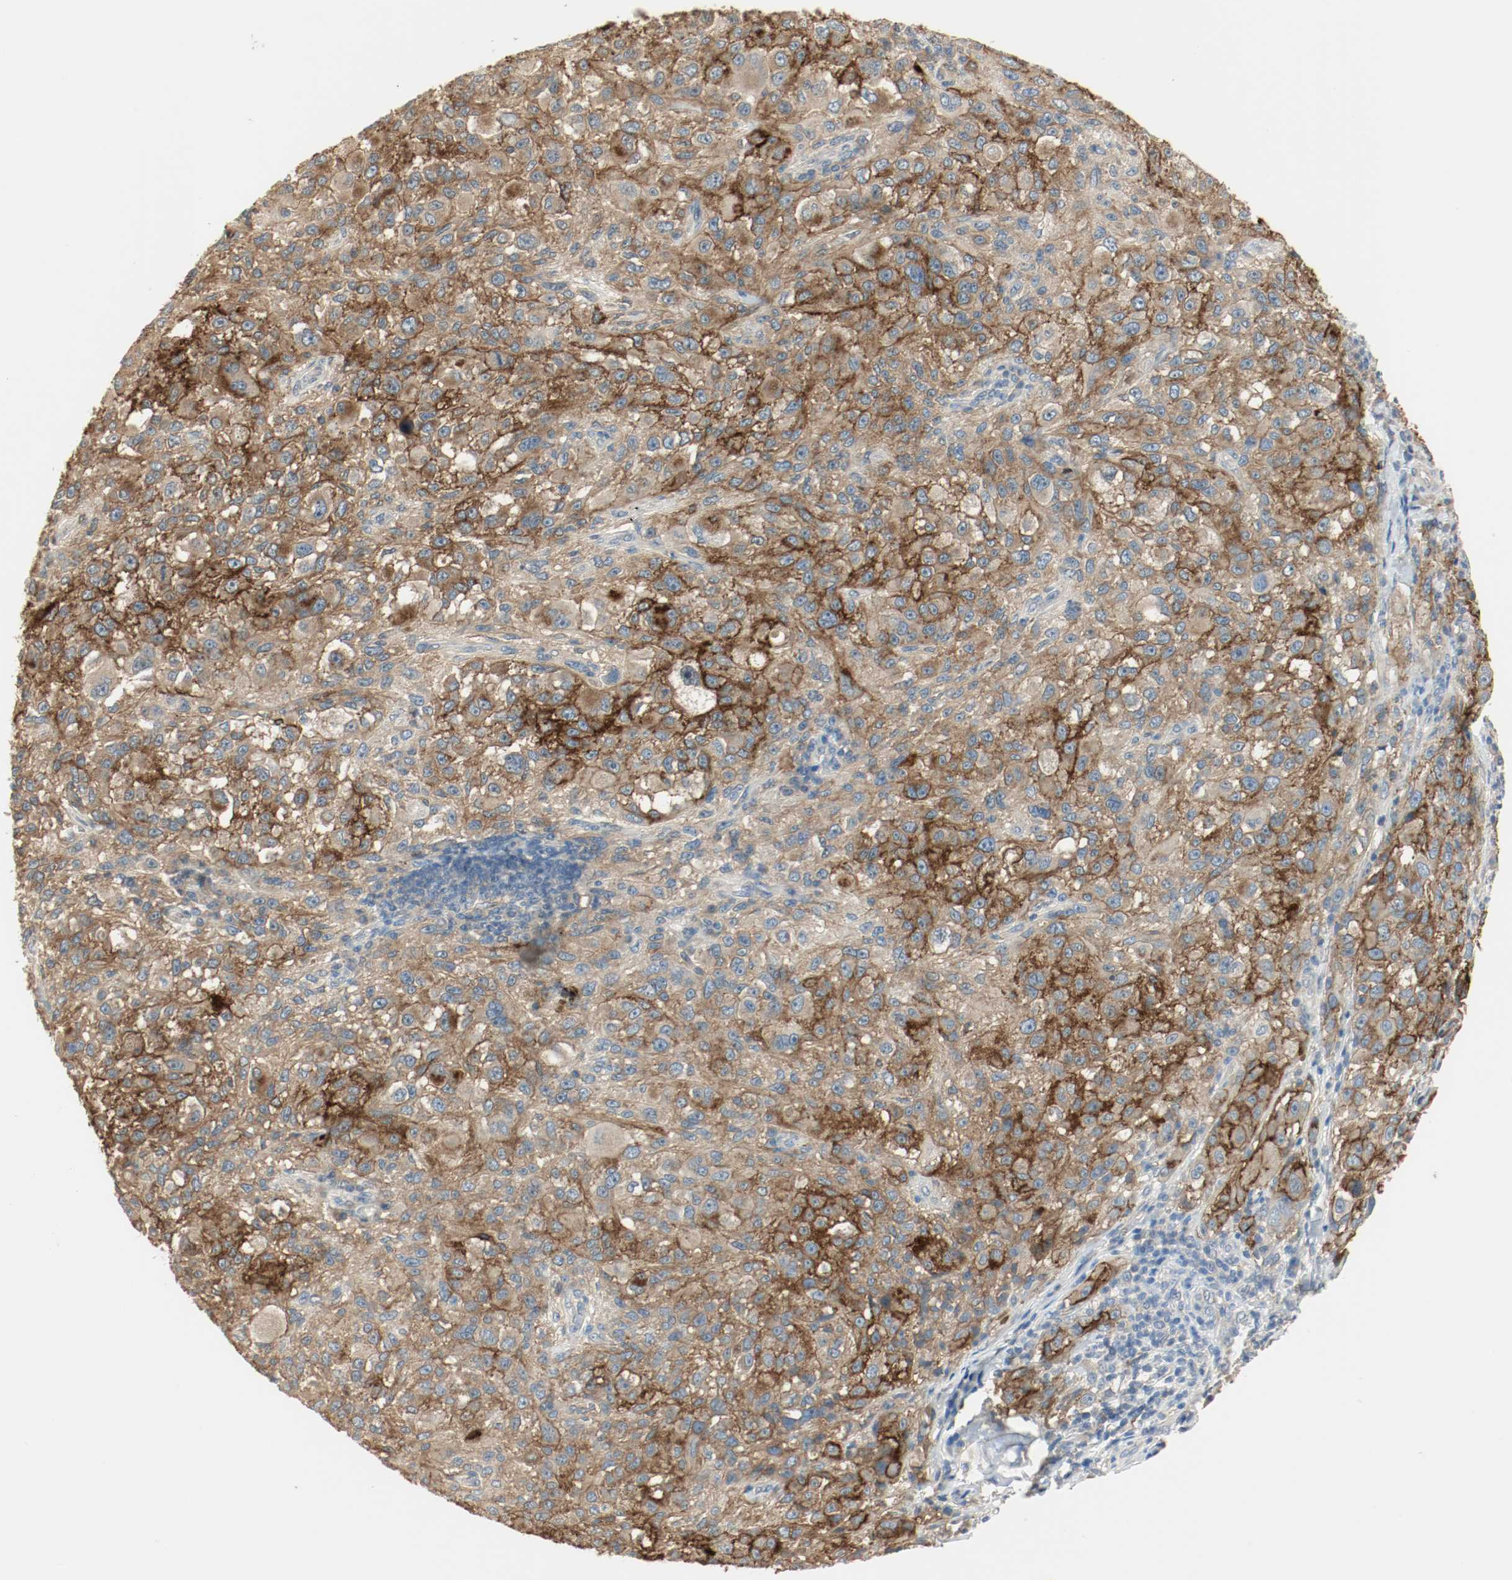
{"staining": {"intensity": "moderate", "quantity": ">75%", "location": "cytoplasmic/membranous"}, "tissue": "melanoma", "cell_type": "Tumor cells", "image_type": "cancer", "snomed": [{"axis": "morphology", "description": "Necrosis, NOS"}, {"axis": "morphology", "description": "Malignant melanoma, NOS"}, {"axis": "topography", "description": "Skin"}], "caption": "Brown immunohistochemical staining in melanoma displays moderate cytoplasmic/membranous expression in about >75% of tumor cells.", "gene": "MELTF", "patient": {"sex": "female", "age": 87}}